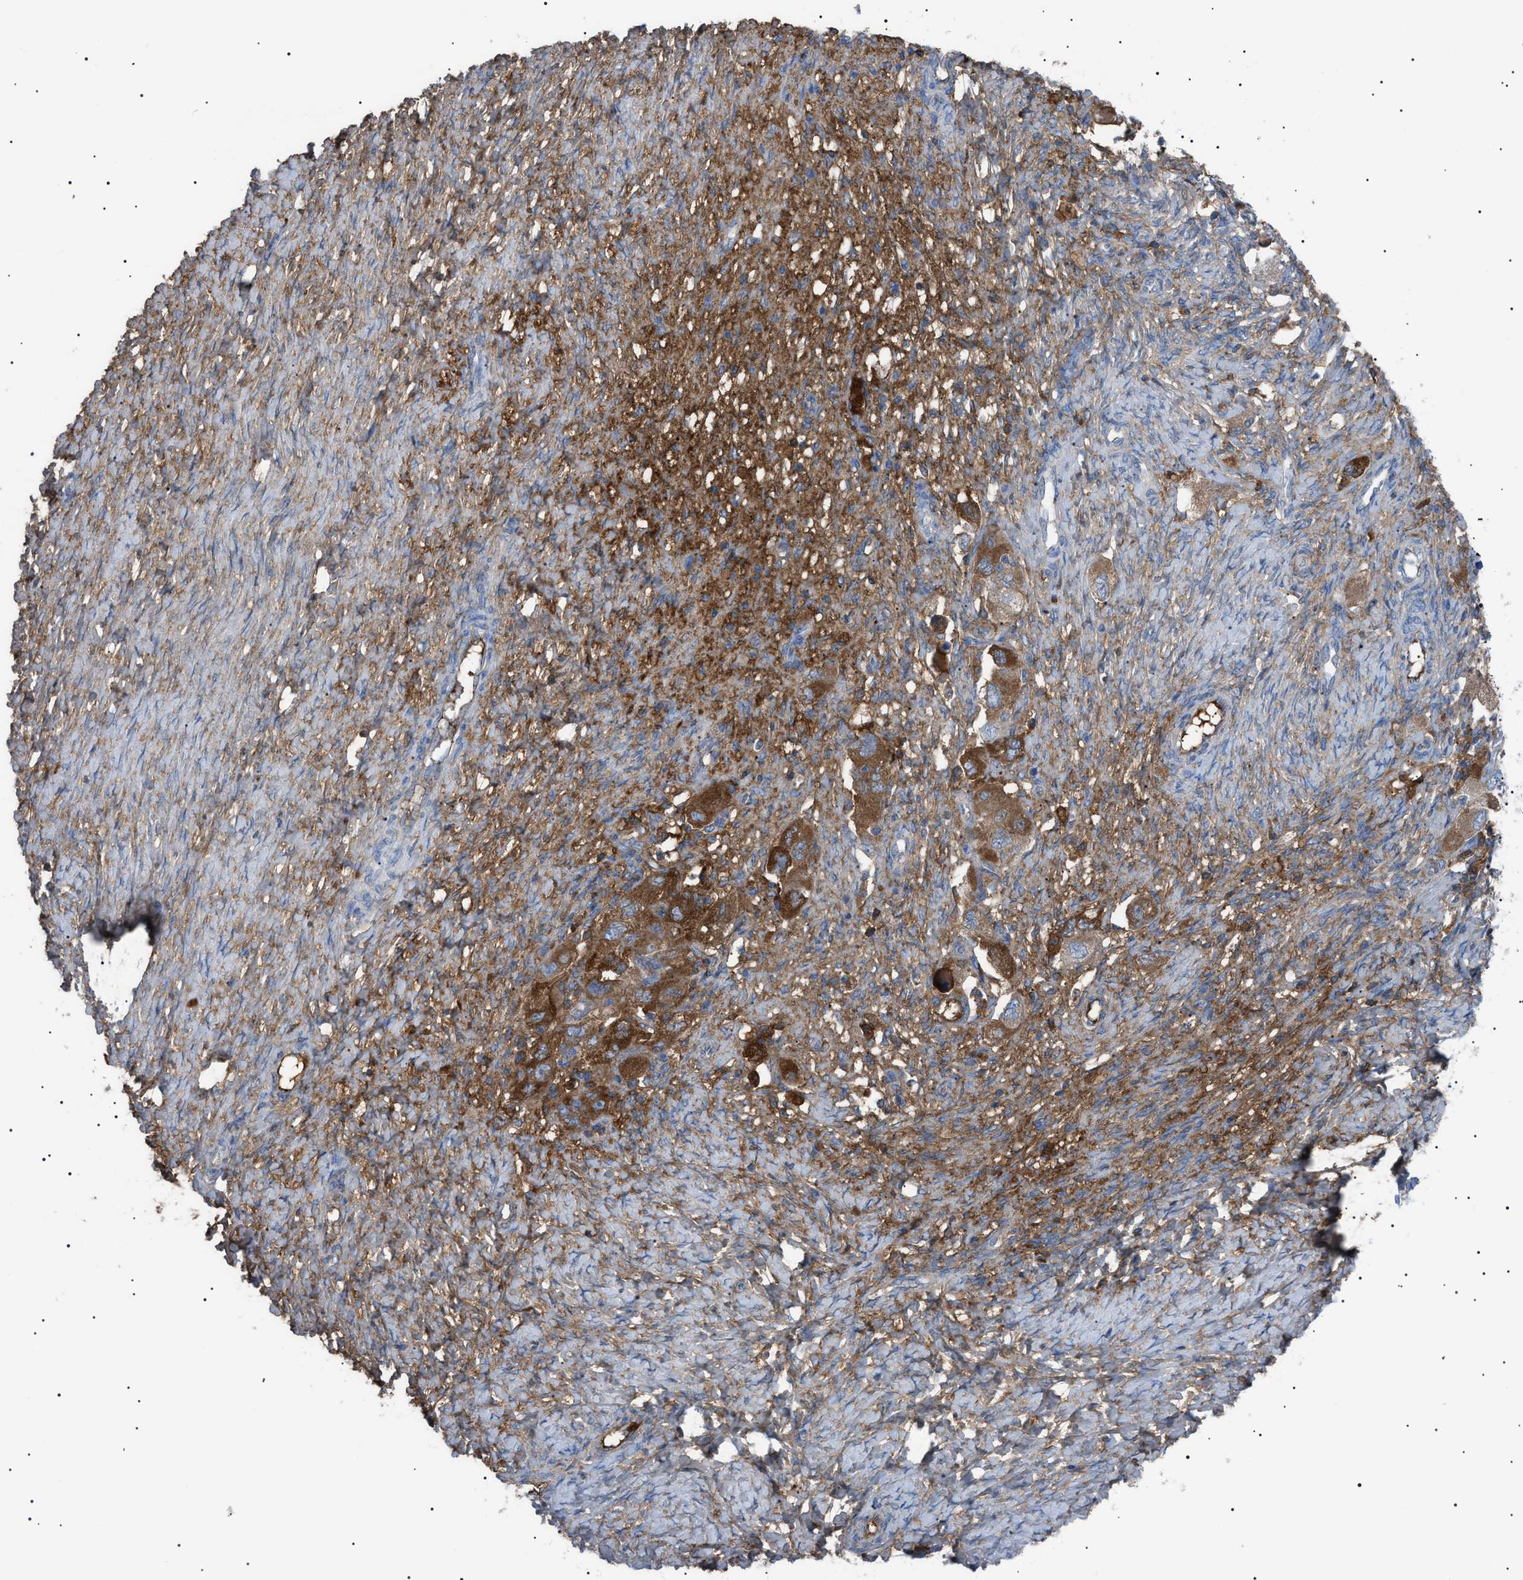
{"staining": {"intensity": "weak", "quantity": ">75%", "location": "cytoplasmic/membranous"}, "tissue": "ovarian cancer", "cell_type": "Tumor cells", "image_type": "cancer", "snomed": [{"axis": "morphology", "description": "Carcinoma, NOS"}, {"axis": "morphology", "description": "Cystadenocarcinoma, serous, NOS"}, {"axis": "topography", "description": "Ovary"}], "caption": "Ovarian cancer stained with a brown dye demonstrates weak cytoplasmic/membranous positive staining in approximately >75% of tumor cells.", "gene": "LPA", "patient": {"sex": "female", "age": 69}}